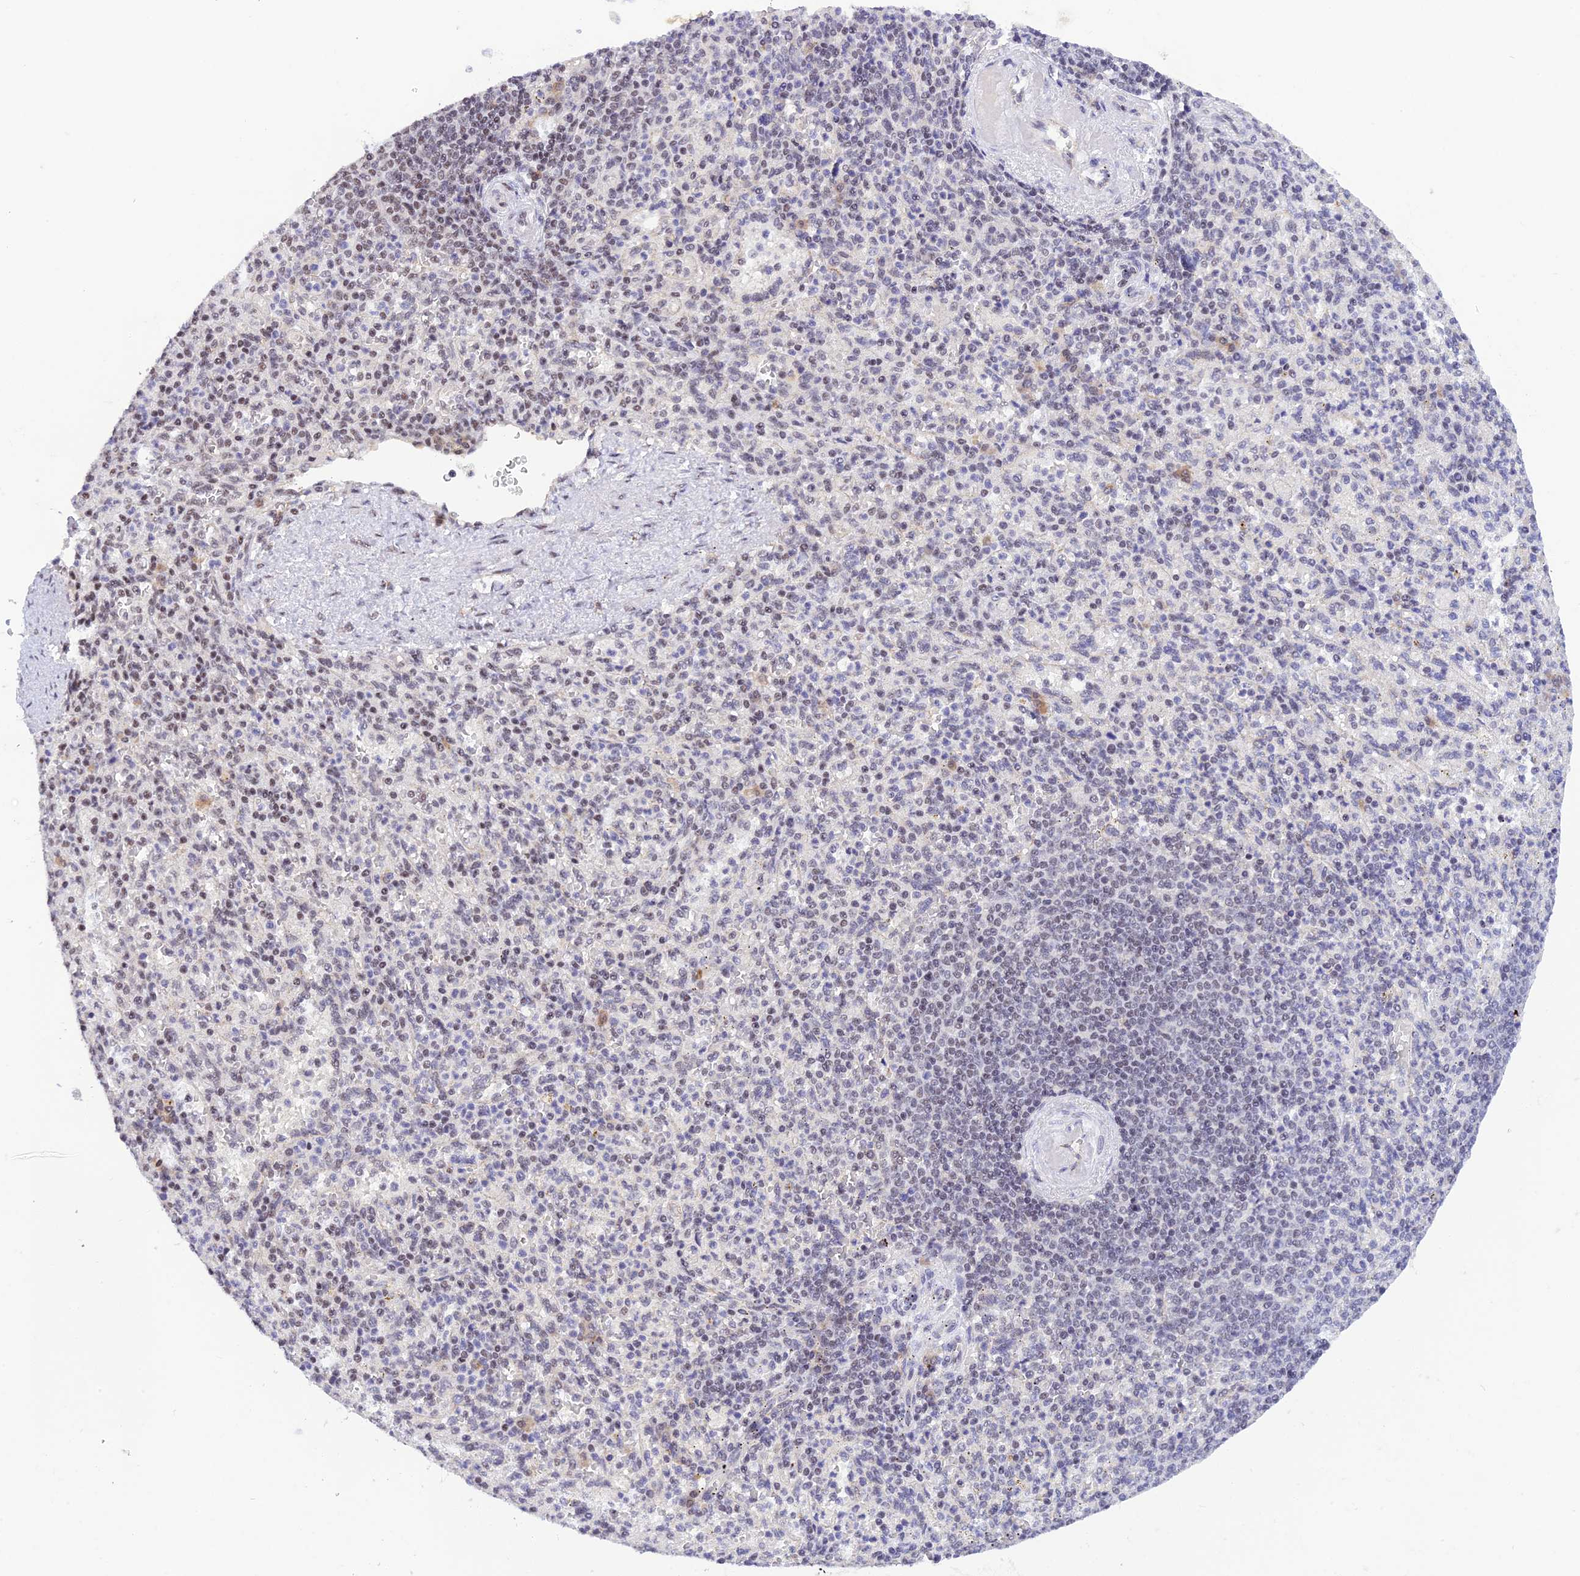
{"staining": {"intensity": "weak", "quantity": "25%-75%", "location": "nuclear"}, "tissue": "spleen", "cell_type": "Cells in red pulp", "image_type": "normal", "snomed": [{"axis": "morphology", "description": "Normal tissue, NOS"}, {"axis": "topography", "description": "Spleen"}], "caption": "DAB immunohistochemical staining of benign spleen demonstrates weak nuclear protein positivity in approximately 25%-75% of cells in red pulp.", "gene": "THAP11", "patient": {"sex": "female", "age": 74}}